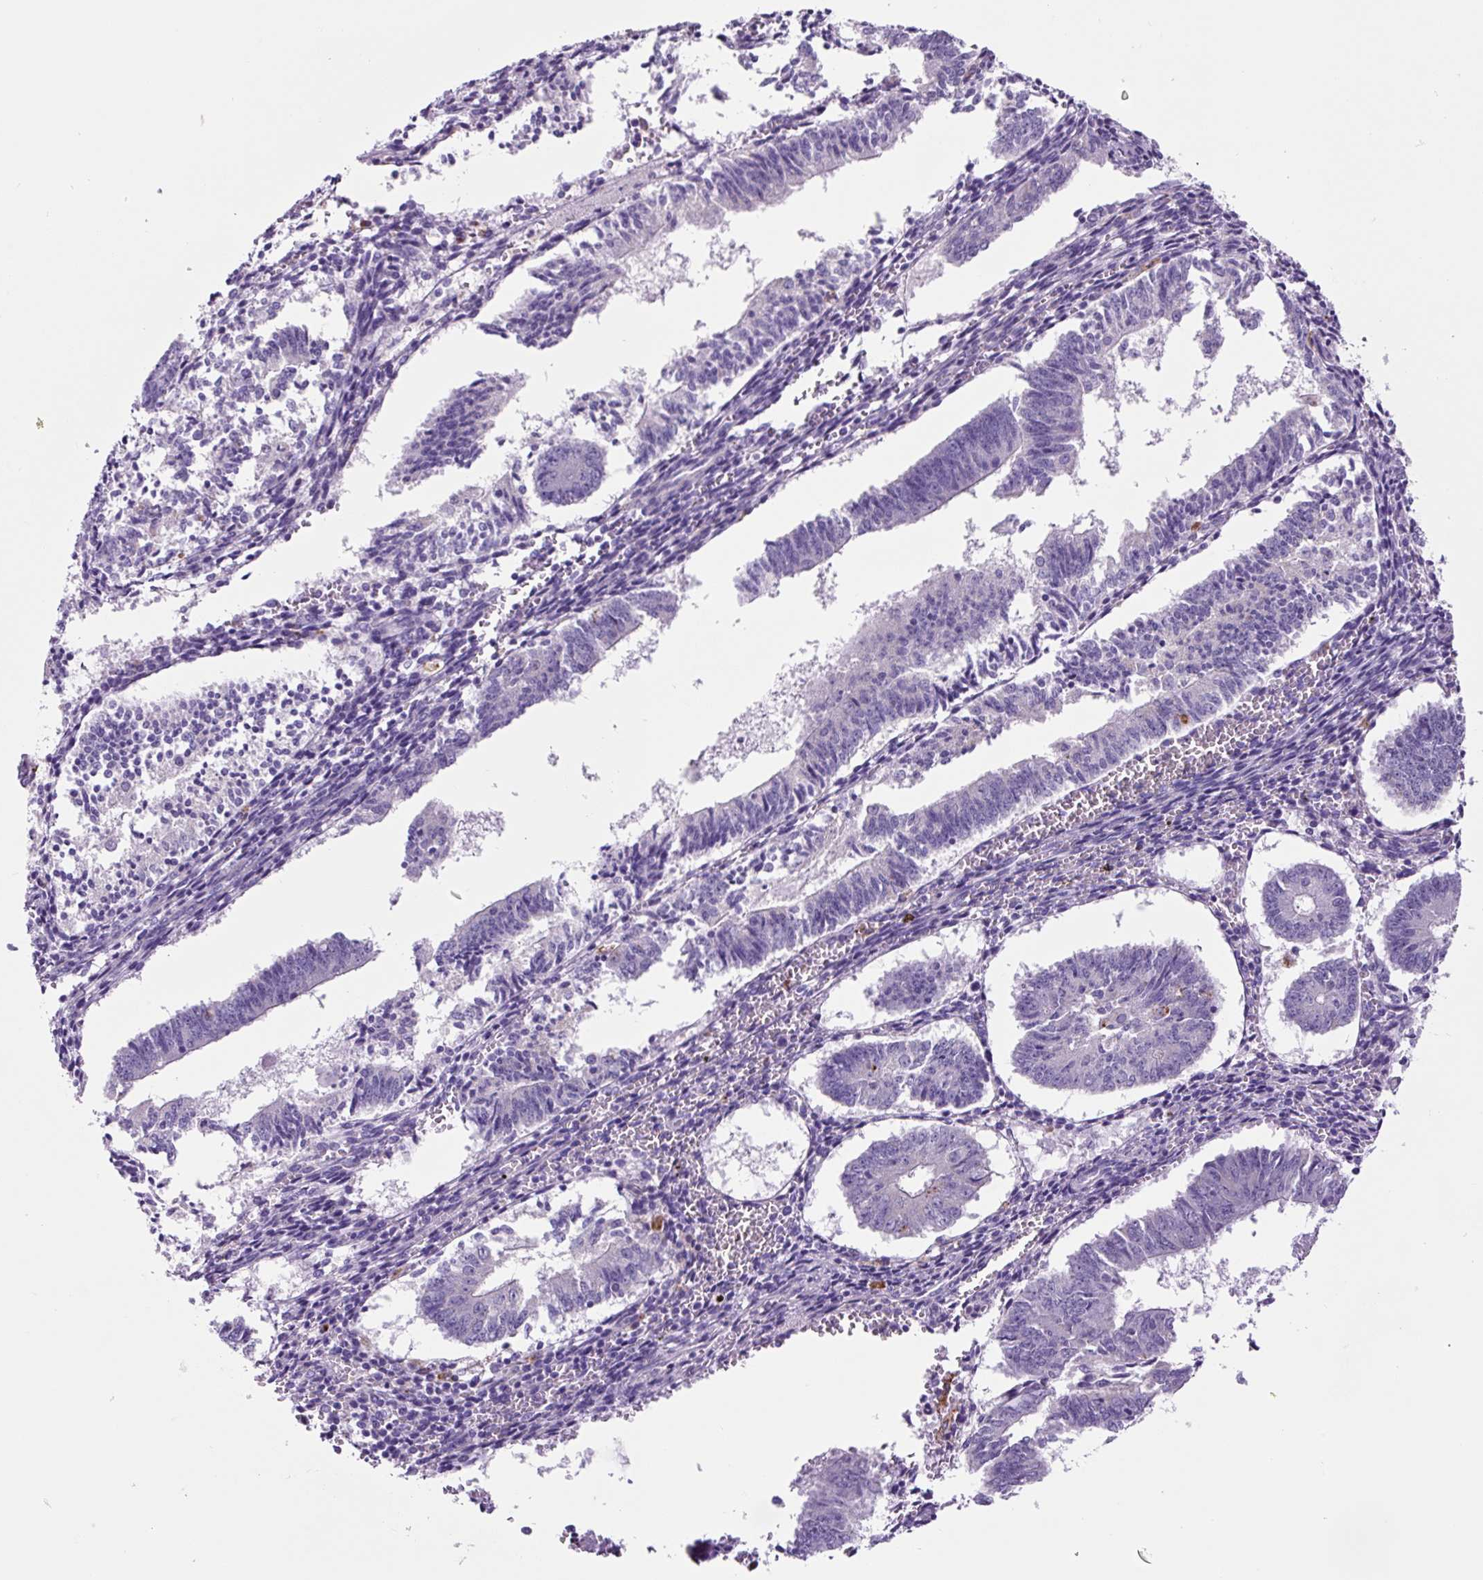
{"staining": {"intensity": "negative", "quantity": "none", "location": "none"}, "tissue": "endometrial cancer", "cell_type": "Tumor cells", "image_type": "cancer", "snomed": [{"axis": "morphology", "description": "Adenocarcinoma, NOS"}, {"axis": "topography", "description": "Endometrium"}], "caption": "Human adenocarcinoma (endometrial) stained for a protein using immunohistochemistry (IHC) demonstrates no staining in tumor cells.", "gene": "LCN10", "patient": {"sex": "female", "age": 50}}